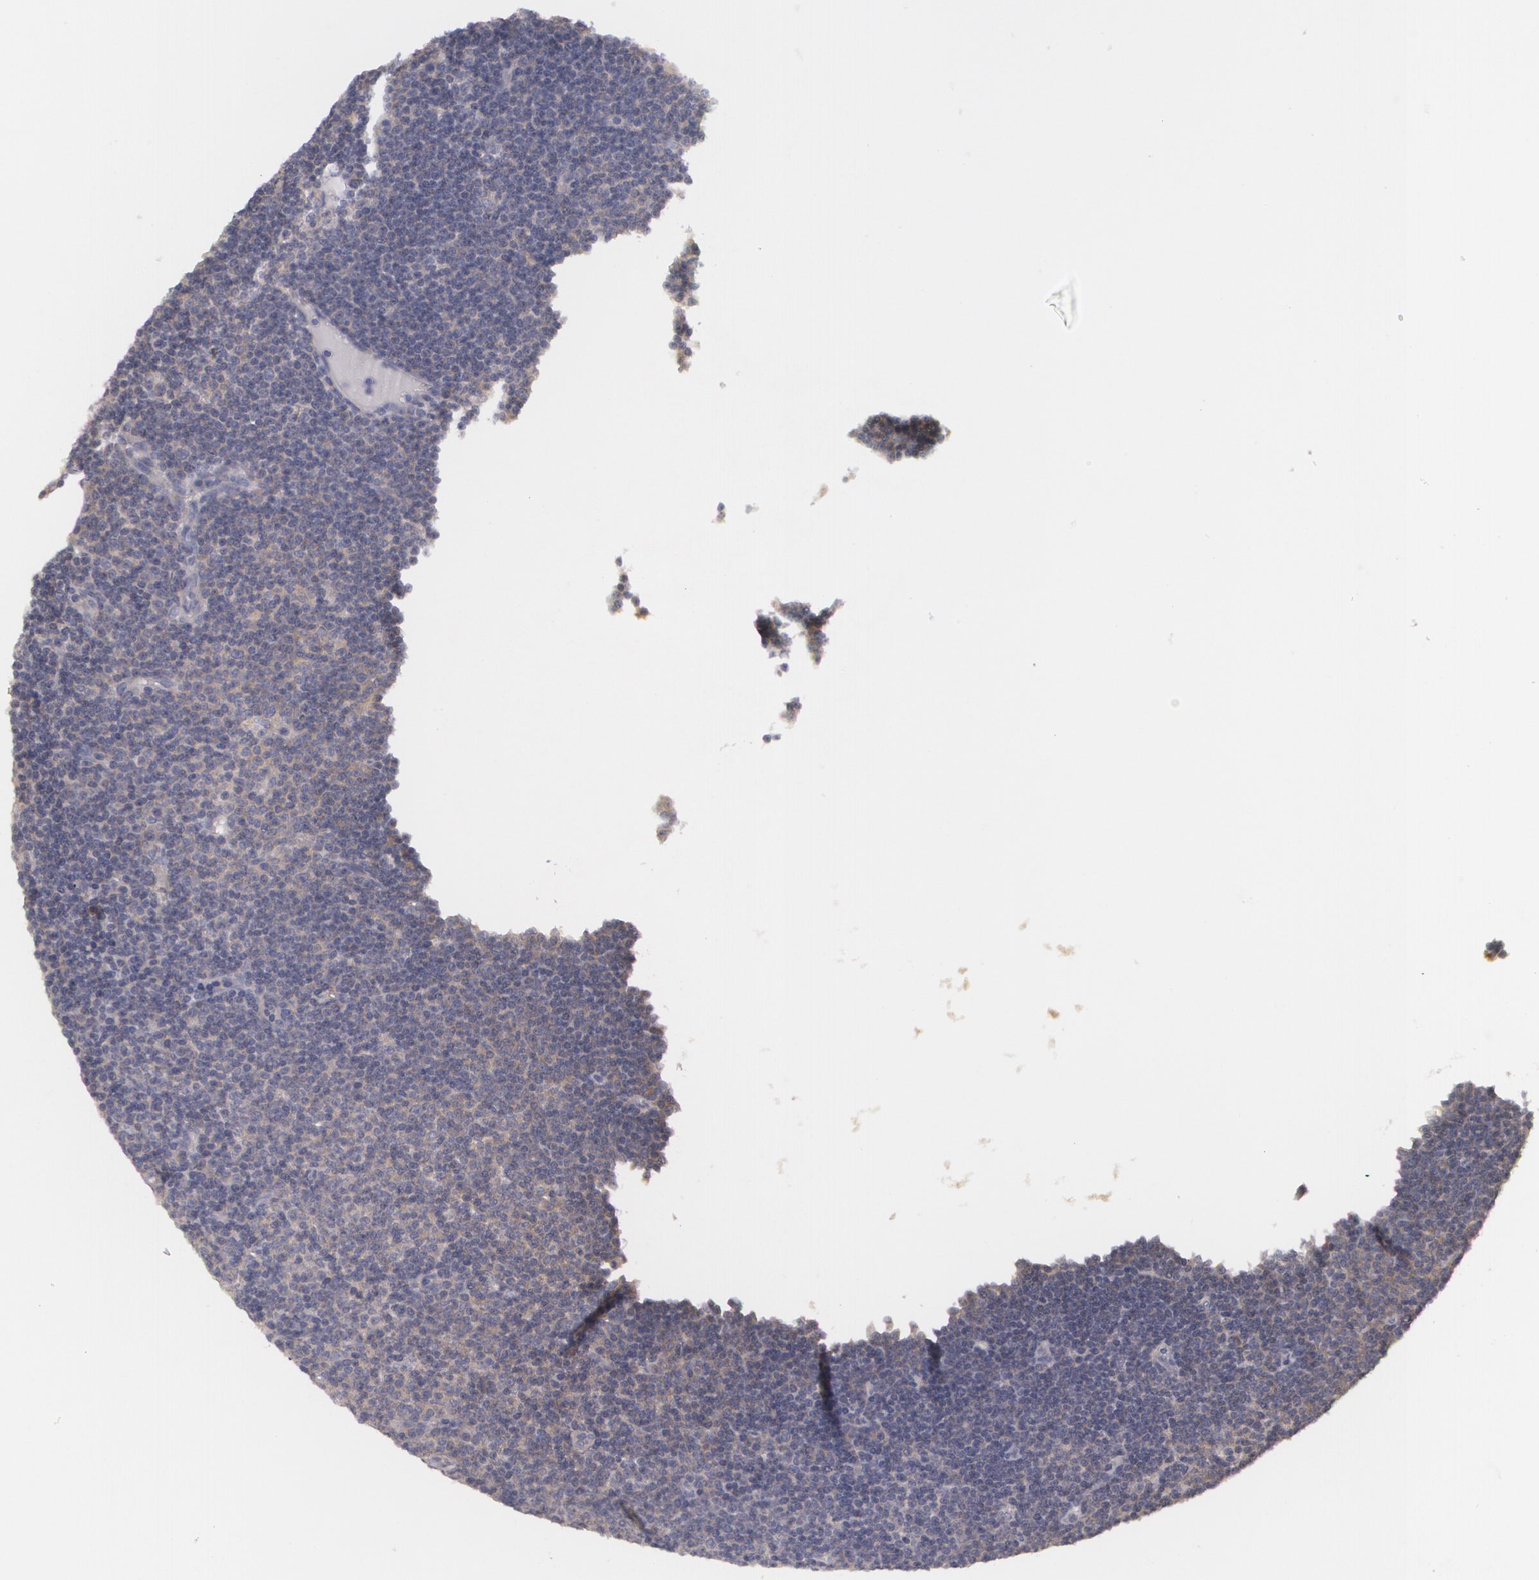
{"staining": {"intensity": "weak", "quantity": "25%-75%", "location": "cytoplasmic/membranous"}, "tissue": "lymphoma", "cell_type": "Tumor cells", "image_type": "cancer", "snomed": [{"axis": "morphology", "description": "Malignant lymphoma, non-Hodgkin's type, Low grade"}, {"axis": "topography", "description": "Lymph node"}], "caption": "Lymphoma was stained to show a protein in brown. There is low levels of weak cytoplasmic/membranous expression in about 25%-75% of tumor cells.", "gene": "CASK", "patient": {"sex": "male", "age": 57}}